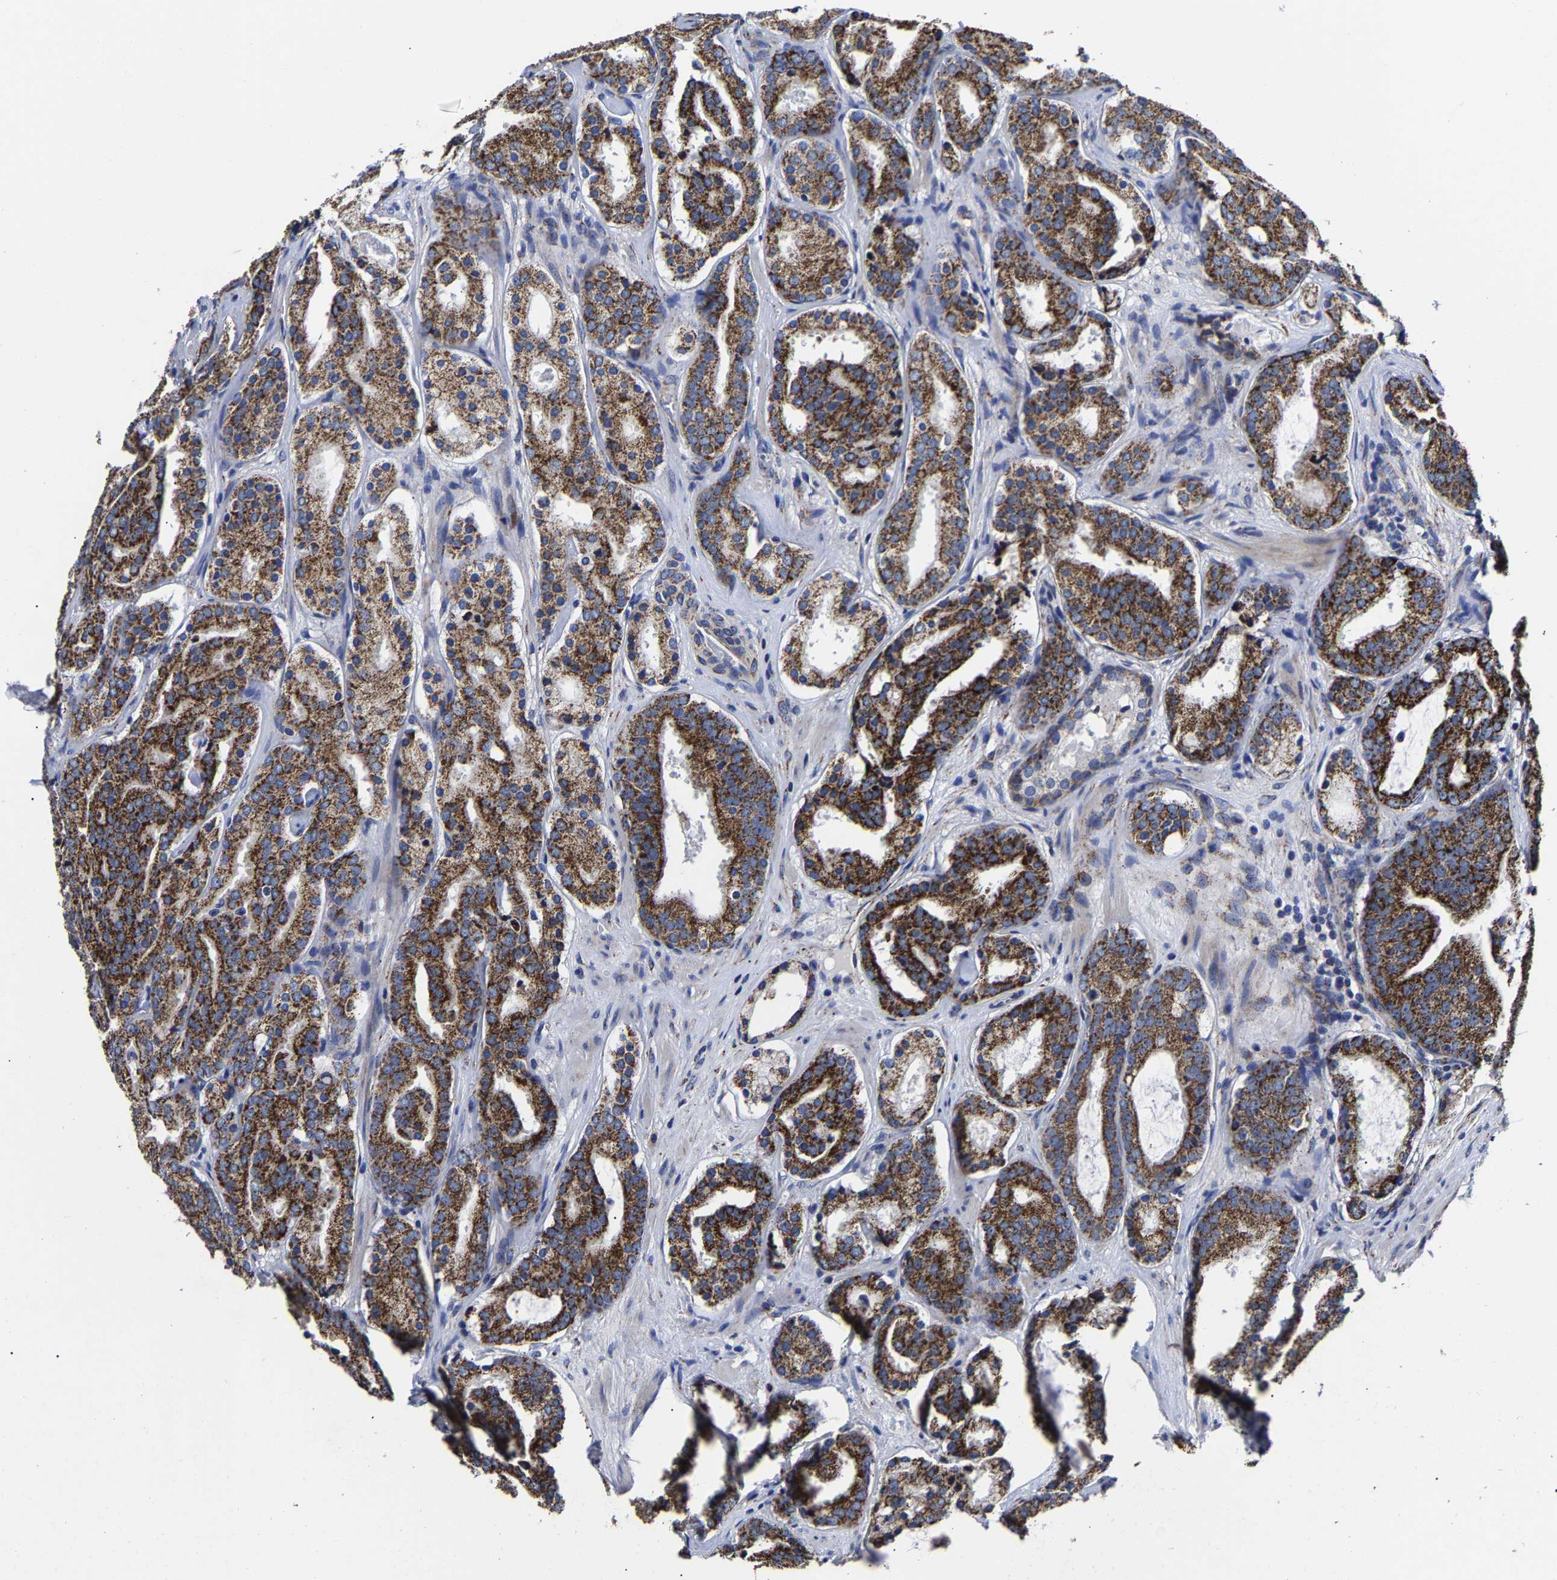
{"staining": {"intensity": "strong", "quantity": ">75%", "location": "cytoplasmic/membranous"}, "tissue": "prostate cancer", "cell_type": "Tumor cells", "image_type": "cancer", "snomed": [{"axis": "morphology", "description": "Adenocarcinoma, Low grade"}, {"axis": "topography", "description": "Prostate"}], "caption": "Strong cytoplasmic/membranous expression for a protein is appreciated in about >75% of tumor cells of prostate cancer (adenocarcinoma (low-grade)) using immunohistochemistry (IHC).", "gene": "AASS", "patient": {"sex": "male", "age": 69}}